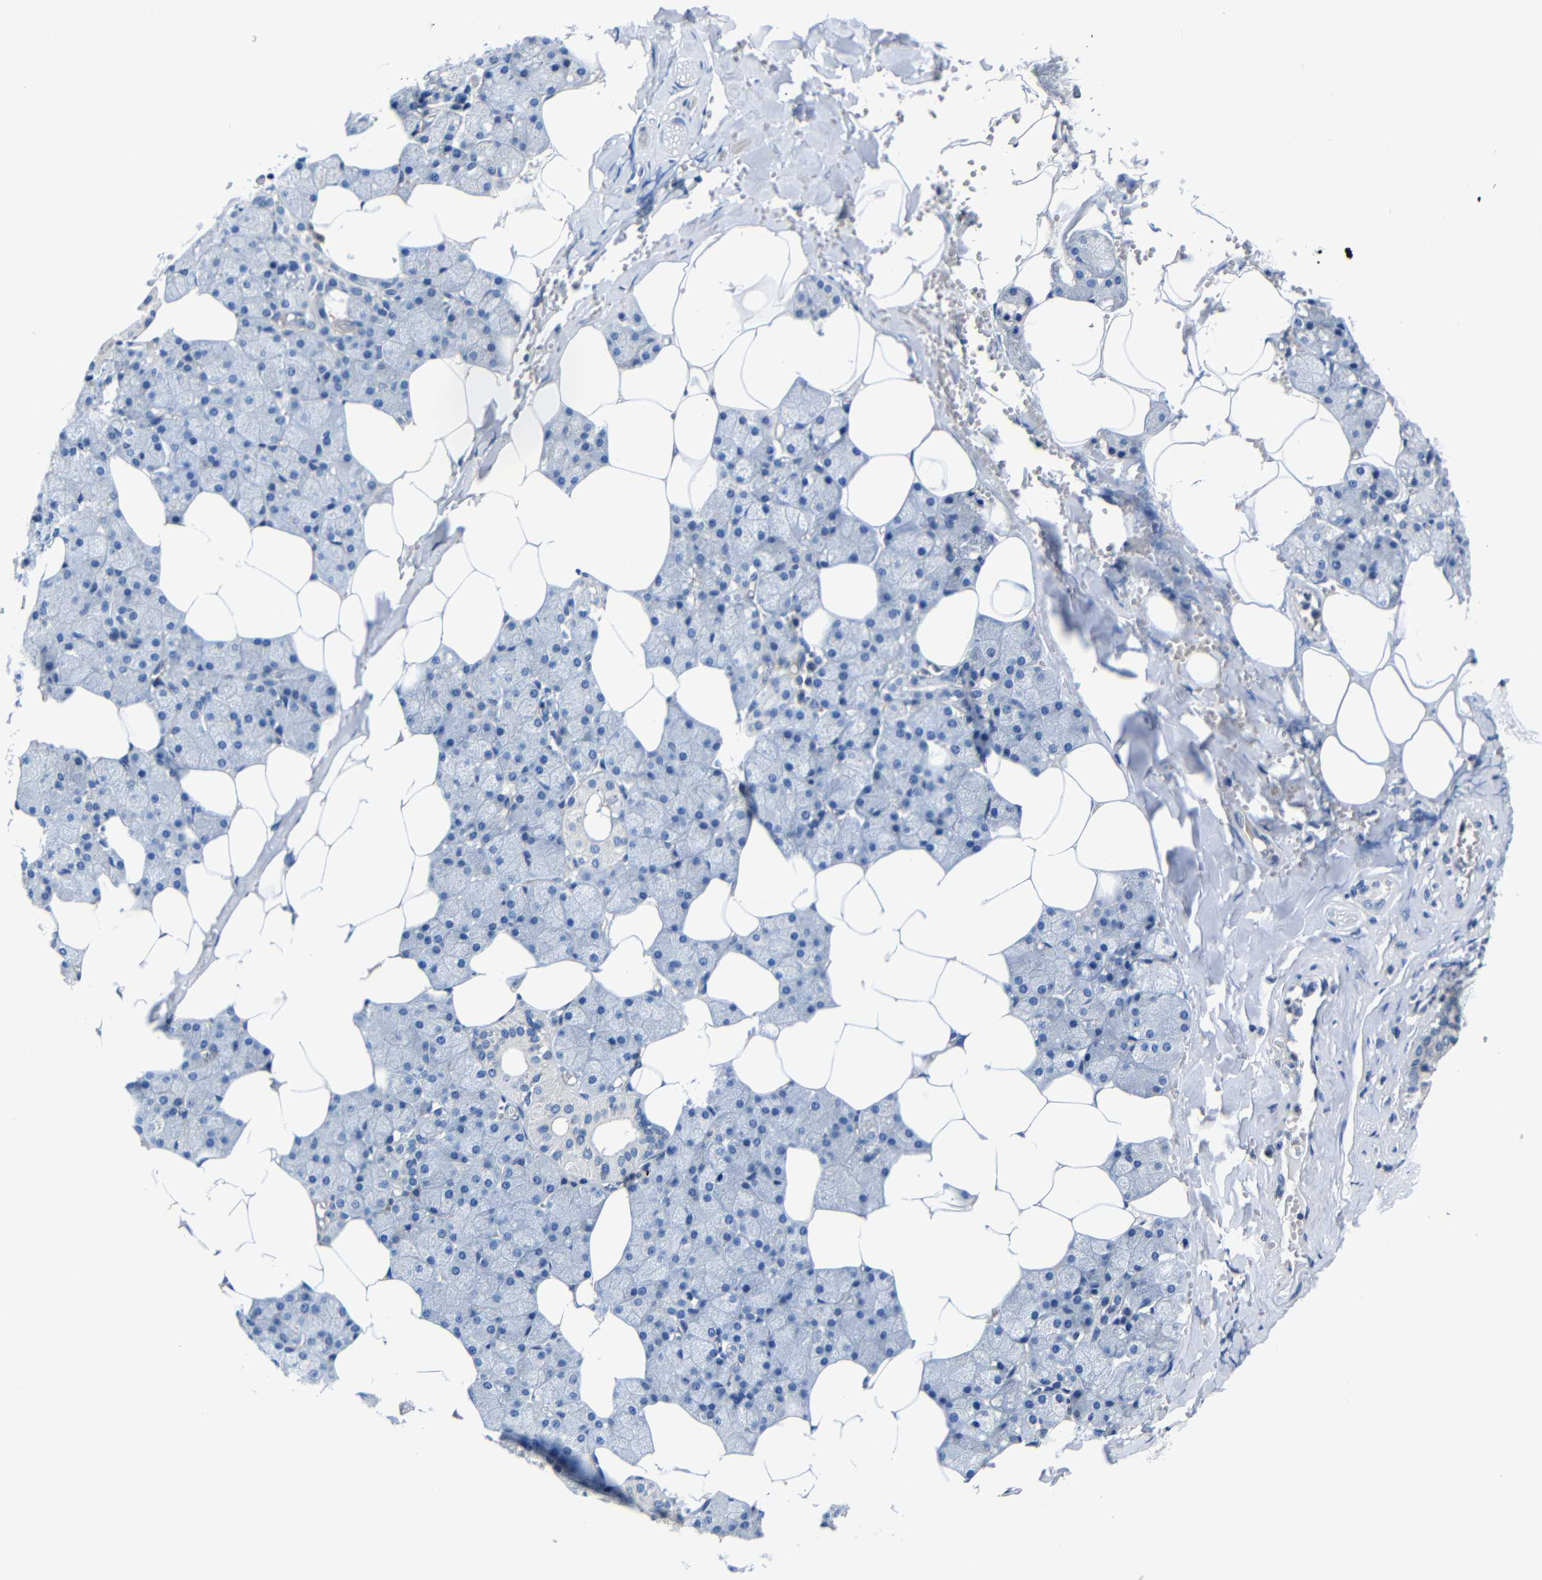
{"staining": {"intensity": "negative", "quantity": "none", "location": "none"}, "tissue": "salivary gland", "cell_type": "Glandular cells", "image_type": "normal", "snomed": [{"axis": "morphology", "description": "Normal tissue, NOS"}, {"axis": "topography", "description": "Salivary gland"}], "caption": "Protein analysis of normal salivary gland shows no significant staining in glandular cells. (DAB immunohistochemistry (IHC) with hematoxylin counter stain).", "gene": "AFDN", "patient": {"sex": "male", "age": 62}}